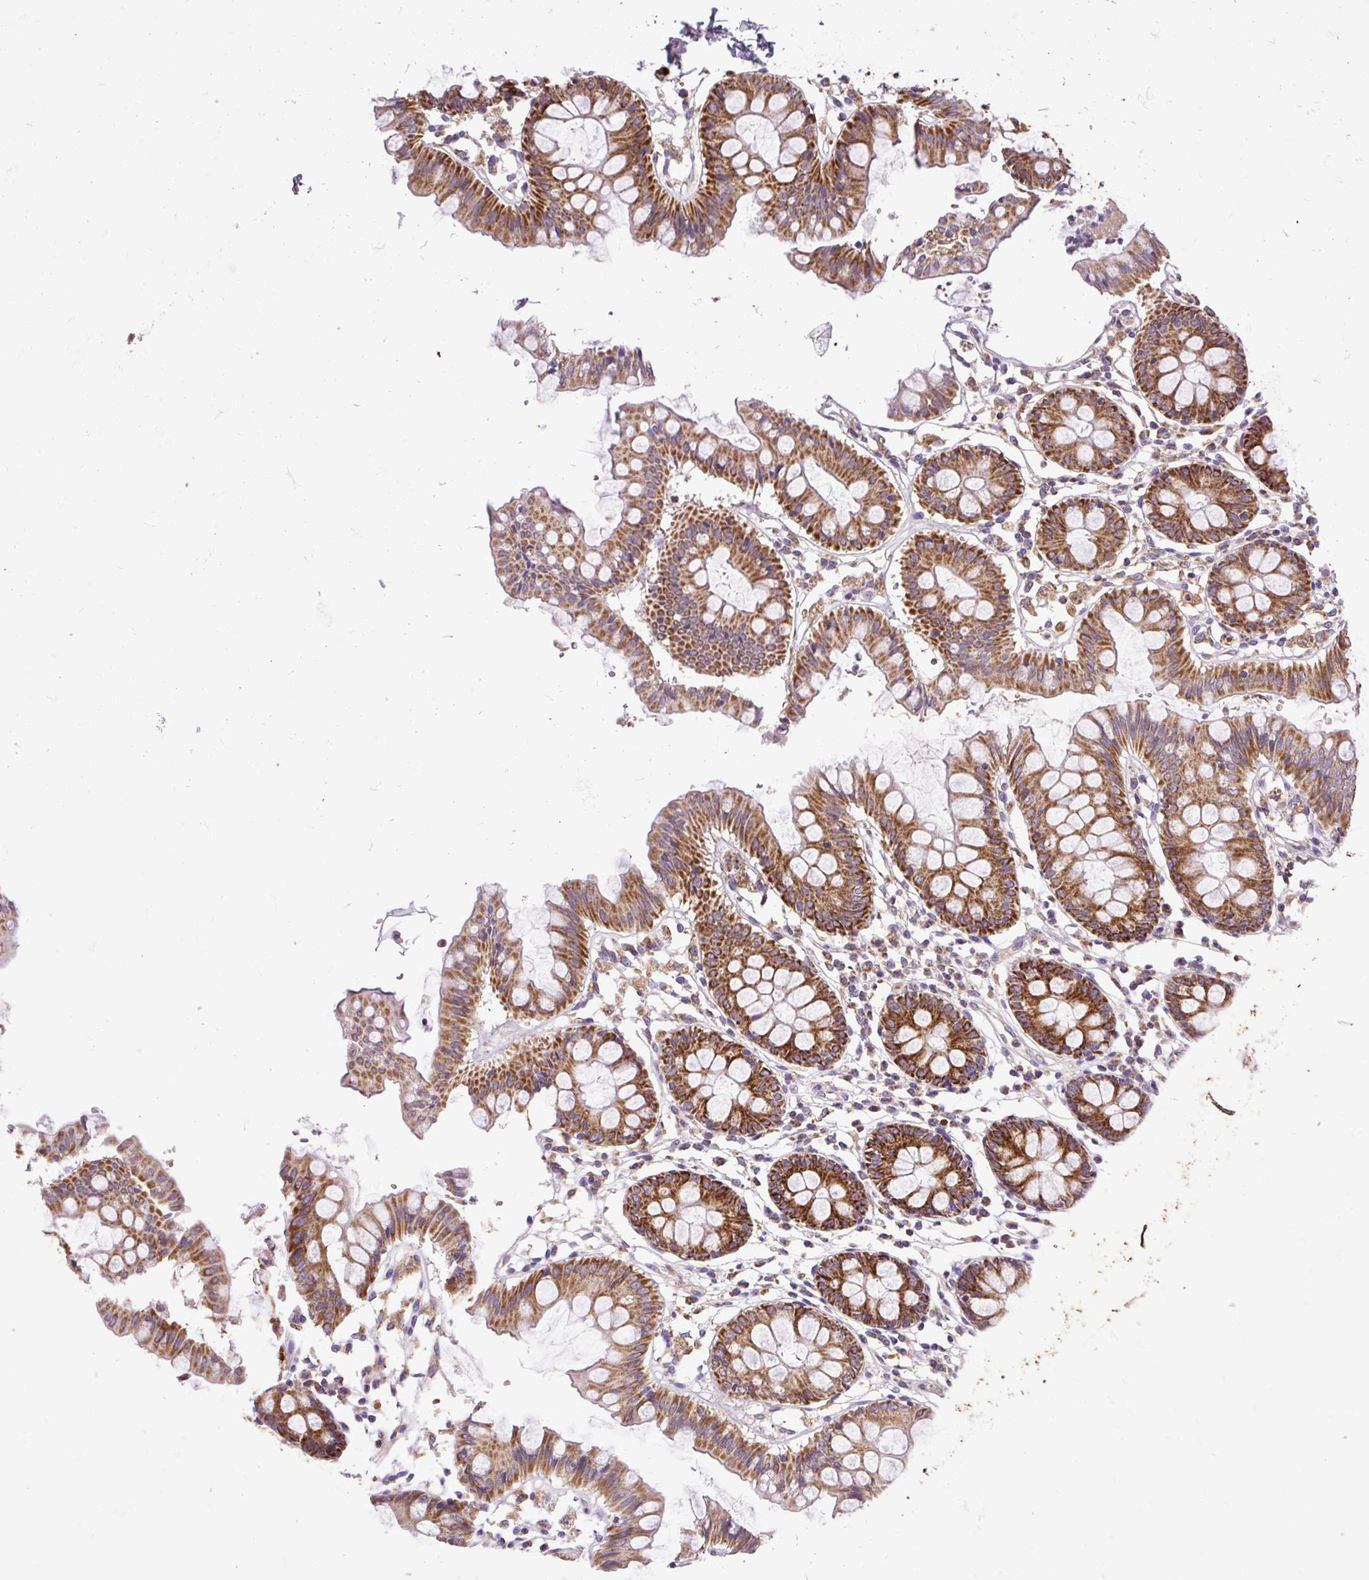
{"staining": {"intensity": "moderate", "quantity": ">75%", "location": "cytoplasmic/membranous"}, "tissue": "colon", "cell_type": "Endothelial cells", "image_type": "normal", "snomed": [{"axis": "morphology", "description": "Normal tissue, NOS"}, {"axis": "topography", "description": "Colon"}], "caption": "About >75% of endothelial cells in unremarkable human colon demonstrate moderate cytoplasmic/membranous protein staining as visualized by brown immunohistochemical staining.", "gene": "TOMM40", "patient": {"sex": "female", "age": 84}}